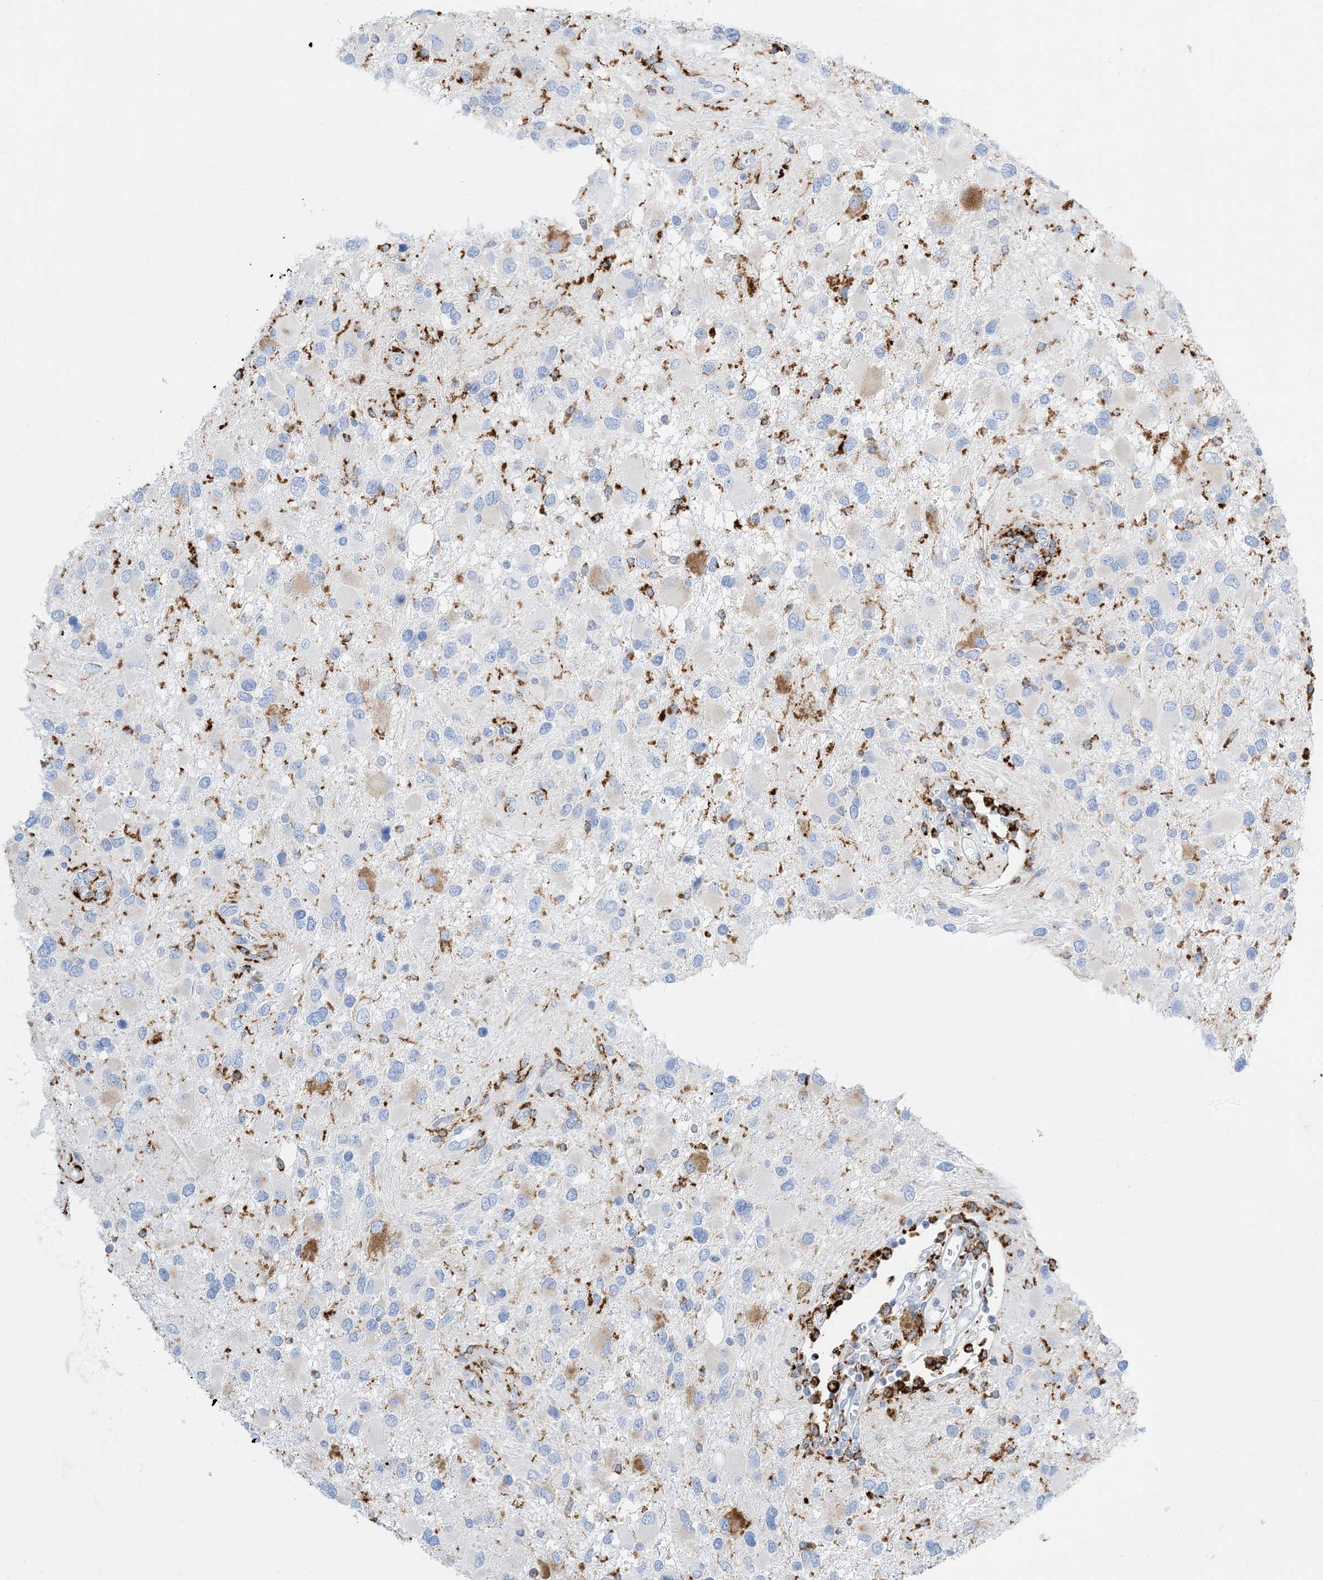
{"staining": {"intensity": "negative", "quantity": "none", "location": "none"}, "tissue": "glioma", "cell_type": "Tumor cells", "image_type": "cancer", "snomed": [{"axis": "morphology", "description": "Glioma, malignant, High grade"}, {"axis": "topography", "description": "Brain"}], "caption": "This photomicrograph is of glioma stained with immunohistochemistry to label a protein in brown with the nuclei are counter-stained blue. There is no positivity in tumor cells.", "gene": "DPH3", "patient": {"sex": "male", "age": 53}}